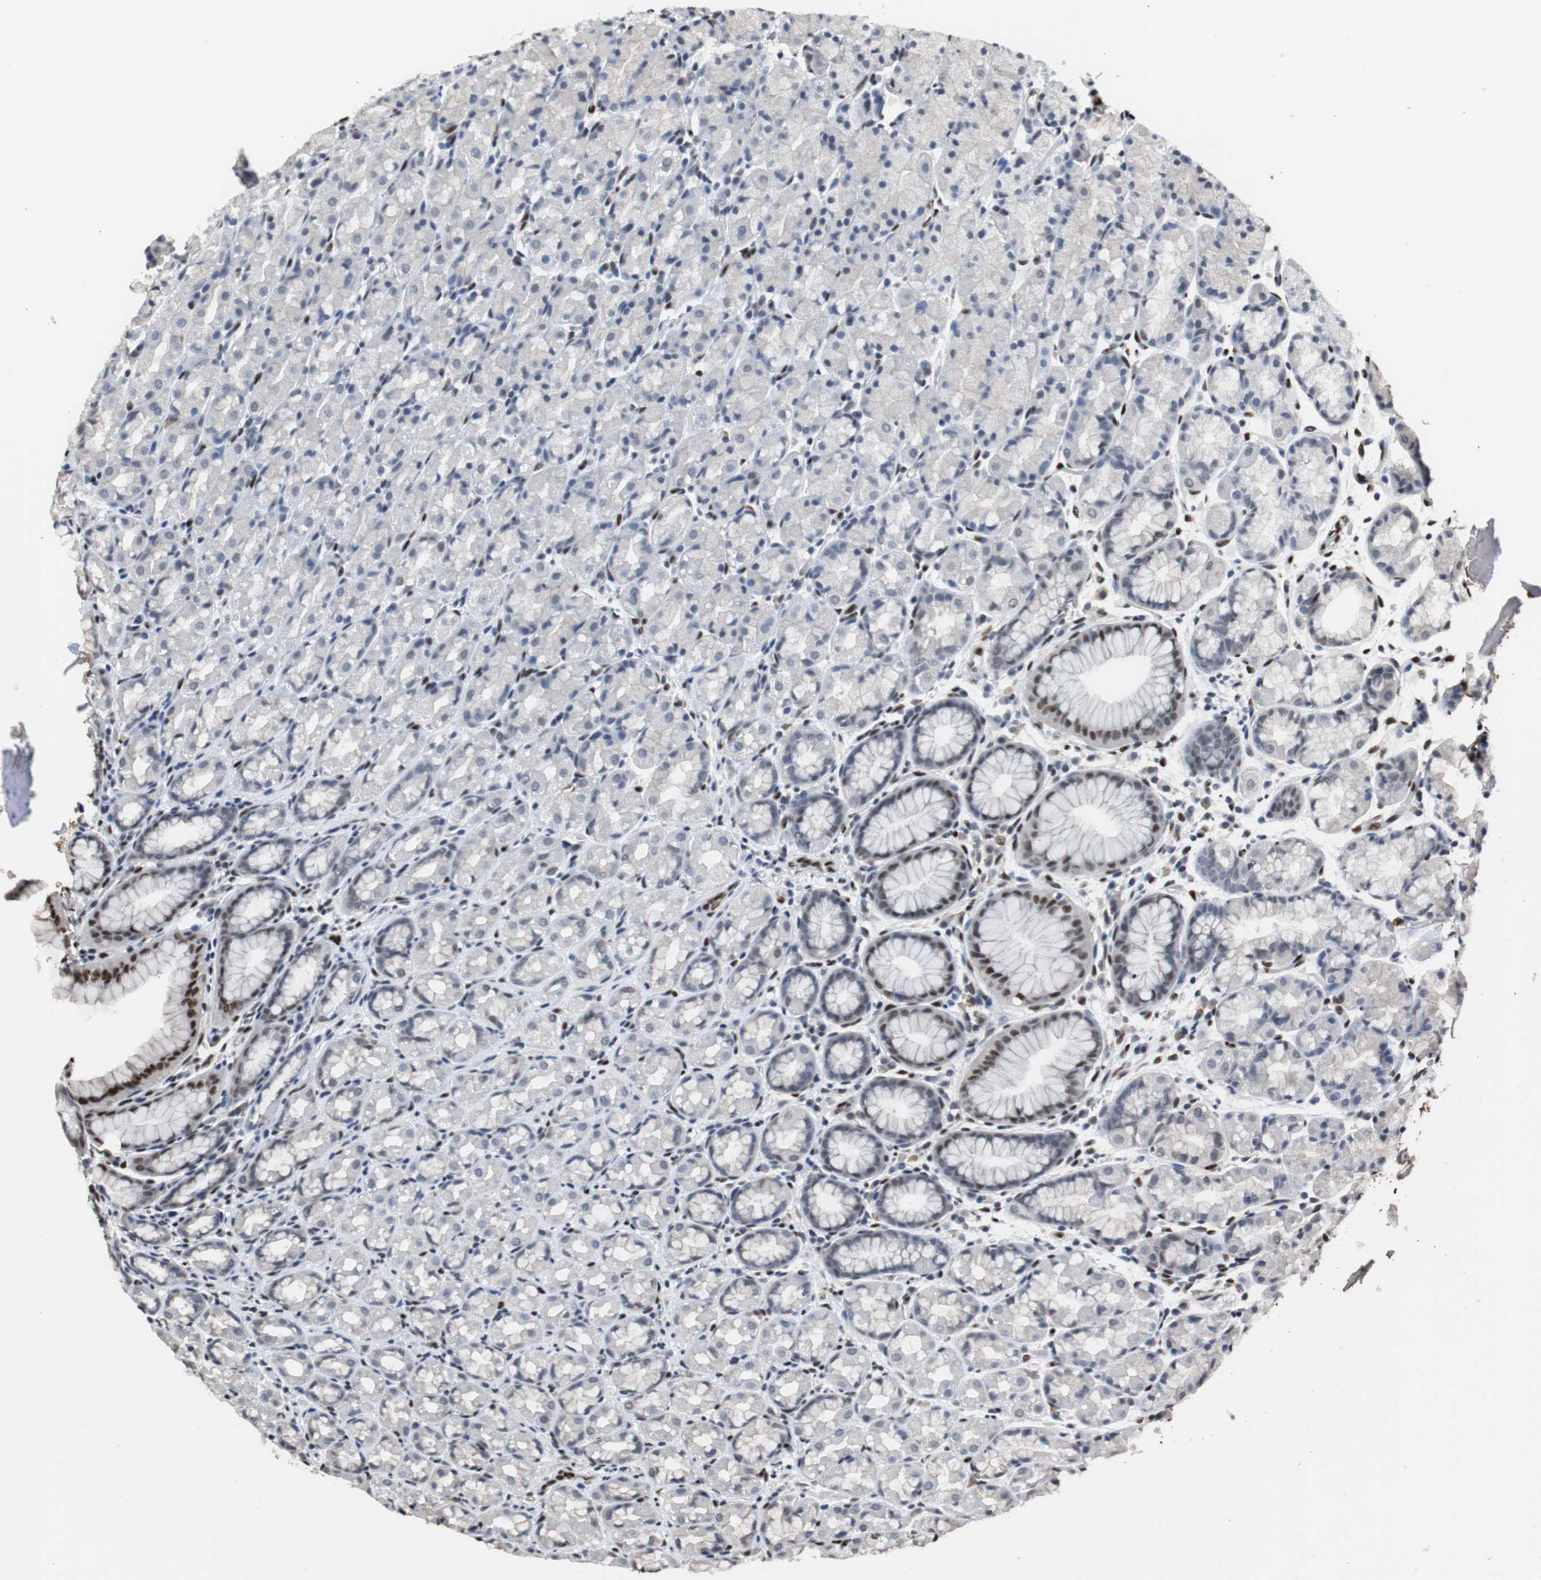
{"staining": {"intensity": "moderate", "quantity": "<25%", "location": "nuclear"}, "tissue": "stomach", "cell_type": "Glandular cells", "image_type": "normal", "snomed": [{"axis": "morphology", "description": "Normal tissue, NOS"}, {"axis": "topography", "description": "Stomach, upper"}], "caption": "DAB immunohistochemical staining of normal stomach displays moderate nuclear protein staining in about <25% of glandular cells.", "gene": "PML", "patient": {"sex": "male", "age": 68}}